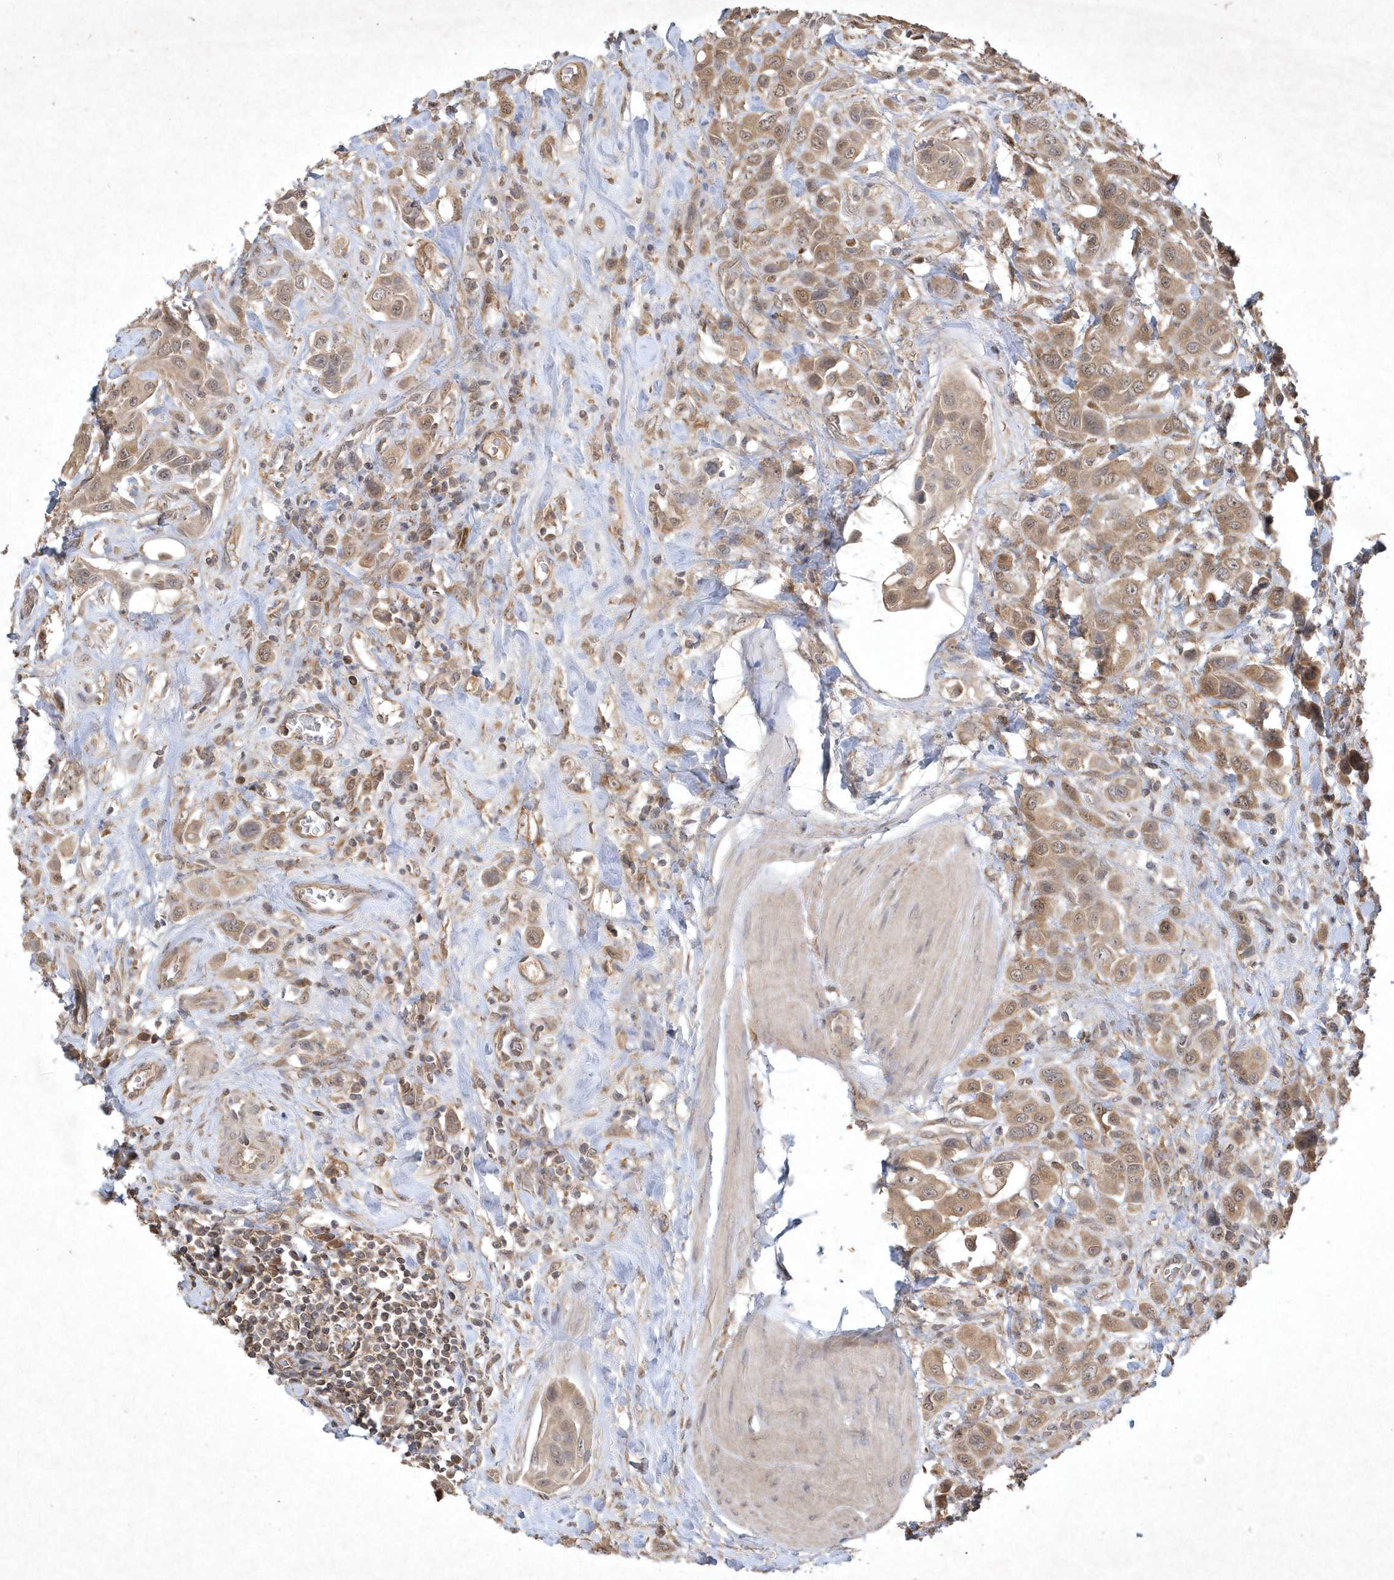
{"staining": {"intensity": "moderate", "quantity": ">75%", "location": "cytoplasmic/membranous"}, "tissue": "urothelial cancer", "cell_type": "Tumor cells", "image_type": "cancer", "snomed": [{"axis": "morphology", "description": "Urothelial carcinoma, High grade"}, {"axis": "topography", "description": "Urinary bladder"}], "caption": "Immunohistochemical staining of human high-grade urothelial carcinoma demonstrates moderate cytoplasmic/membranous protein staining in about >75% of tumor cells. (brown staining indicates protein expression, while blue staining denotes nuclei).", "gene": "AKR7A2", "patient": {"sex": "male", "age": 50}}